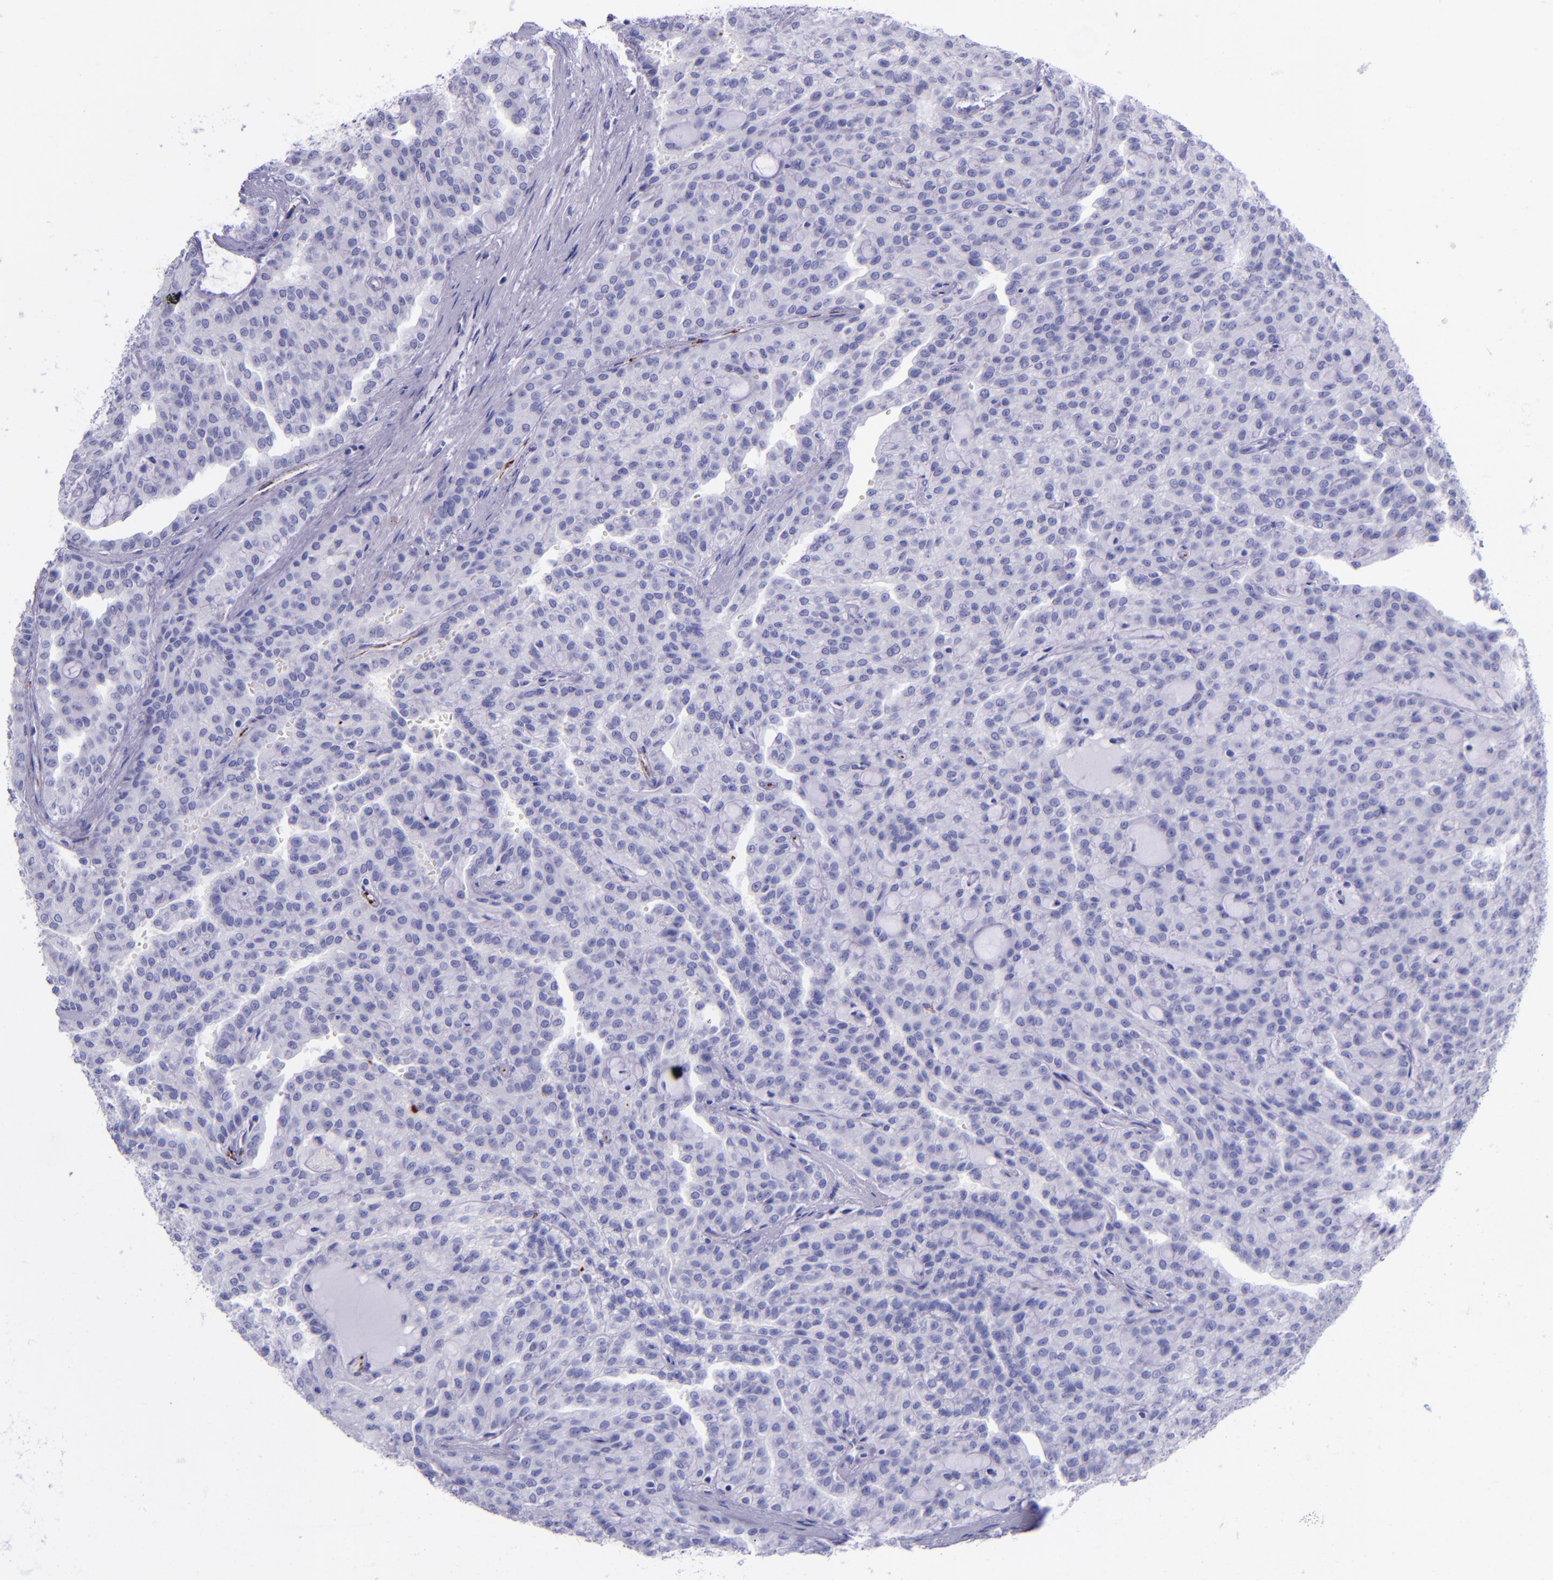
{"staining": {"intensity": "negative", "quantity": "none", "location": "none"}, "tissue": "renal cancer", "cell_type": "Tumor cells", "image_type": "cancer", "snomed": [{"axis": "morphology", "description": "Adenocarcinoma, NOS"}, {"axis": "topography", "description": "Kidney"}], "caption": "IHC photomicrograph of neoplastic tissue: human renal cancer (adenocarcinoma) stained with DAB exhibits no significant protein expression in tumor cells.", "gene": "SELE", "patient": {"sex": "male", "age": 63}}